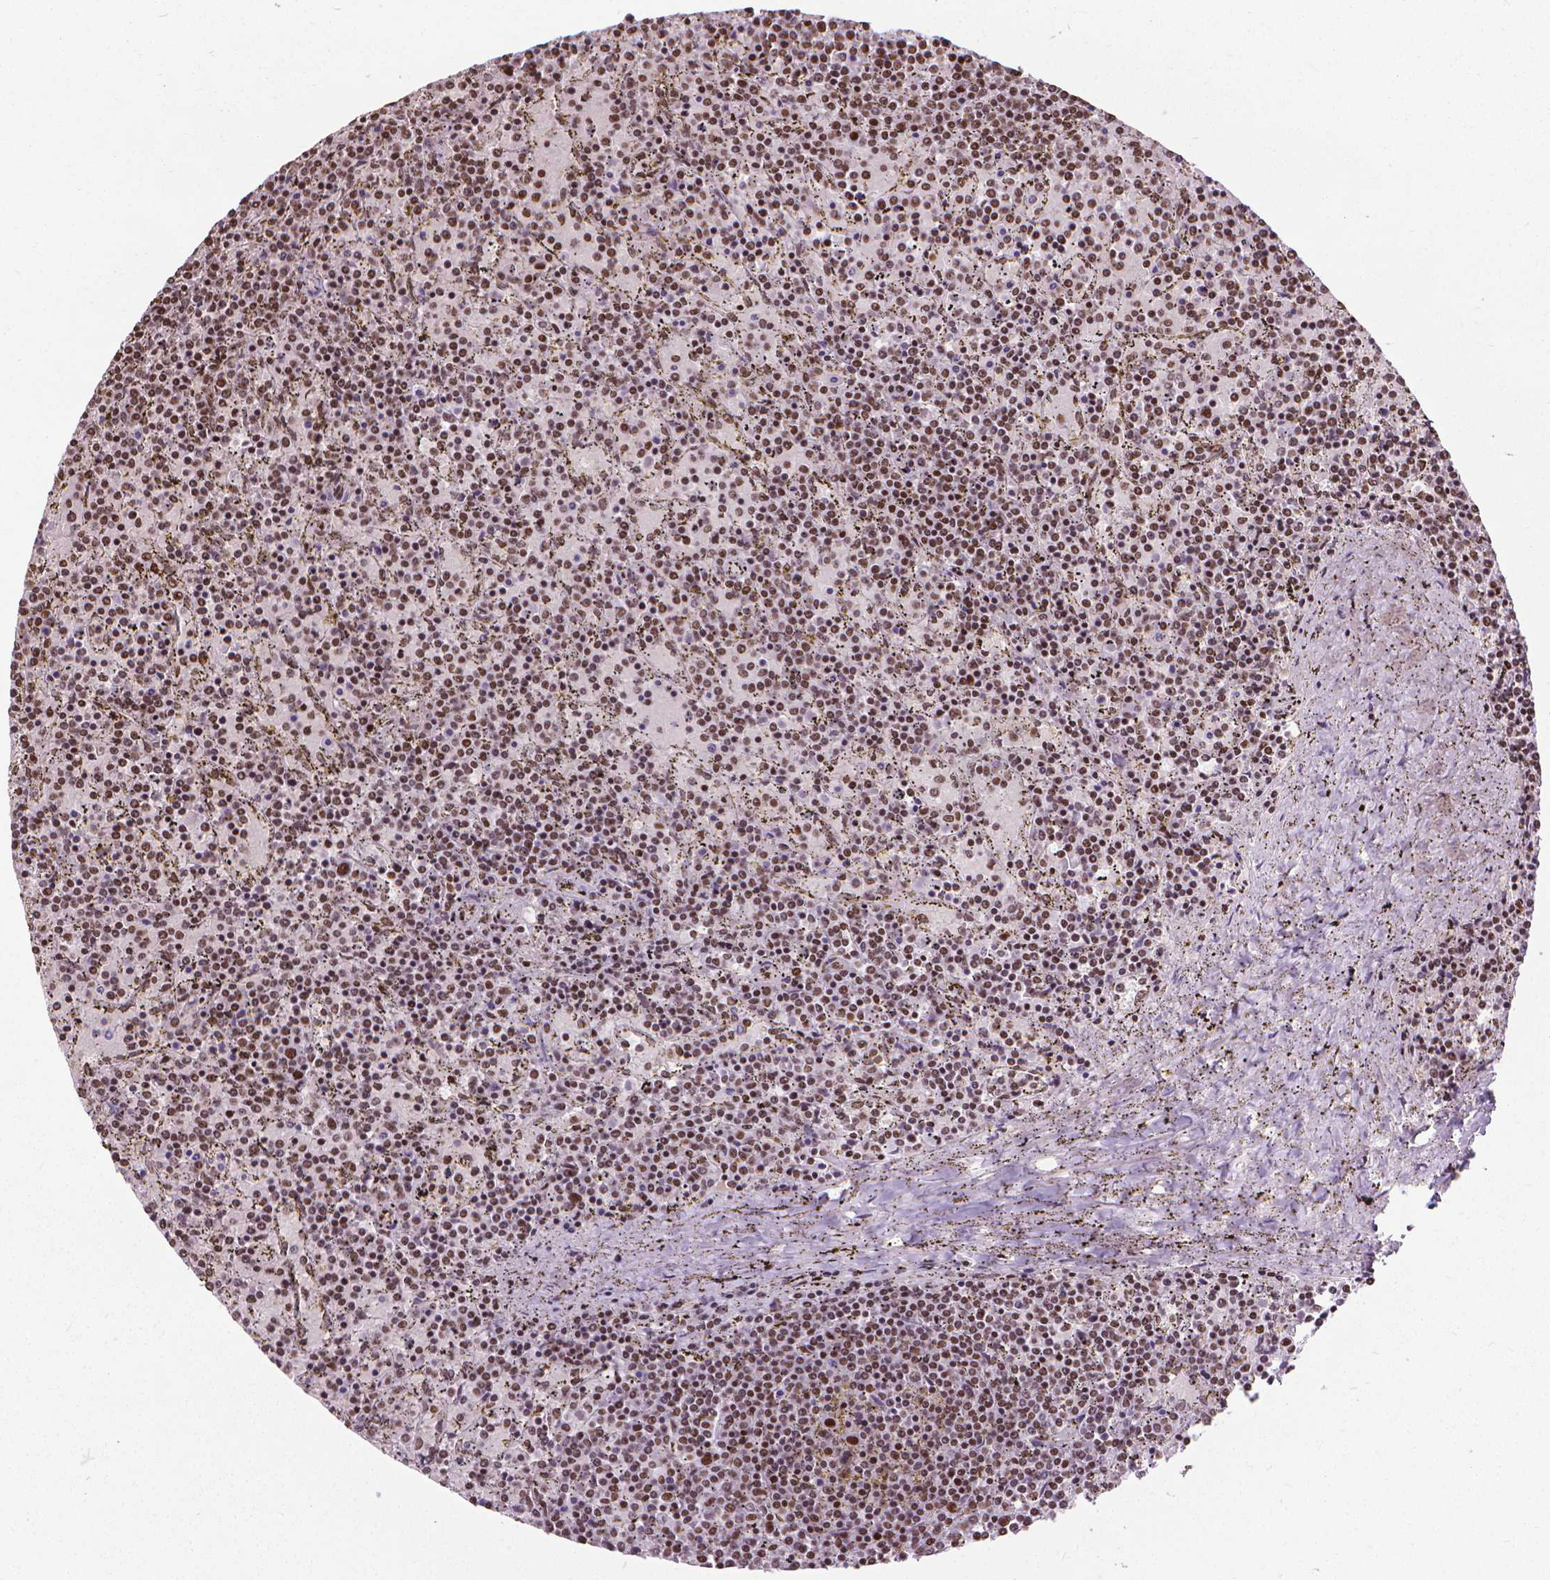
{"staining": {"intensity": "moderate", "quantity": ">75%", "location": "nuclear"}, "tissue": "lymphoma", "cell_type": "Tumor cells", "image_type": "cancer", "snomed": [{"axis": "morphology", "description": "Malignant lymphoma, non-Hodgkin's type, Low grade"}, {"axis": "topography", "description": "Spleen"}], "caption": "Moderate nuclear protein expression is present in about >75% of tumor cells in low-grade malignant lymphoma, non-Hodgkin's type.", "gene": "AKAP8", "patient": {"sex": "female", "age": 77}}